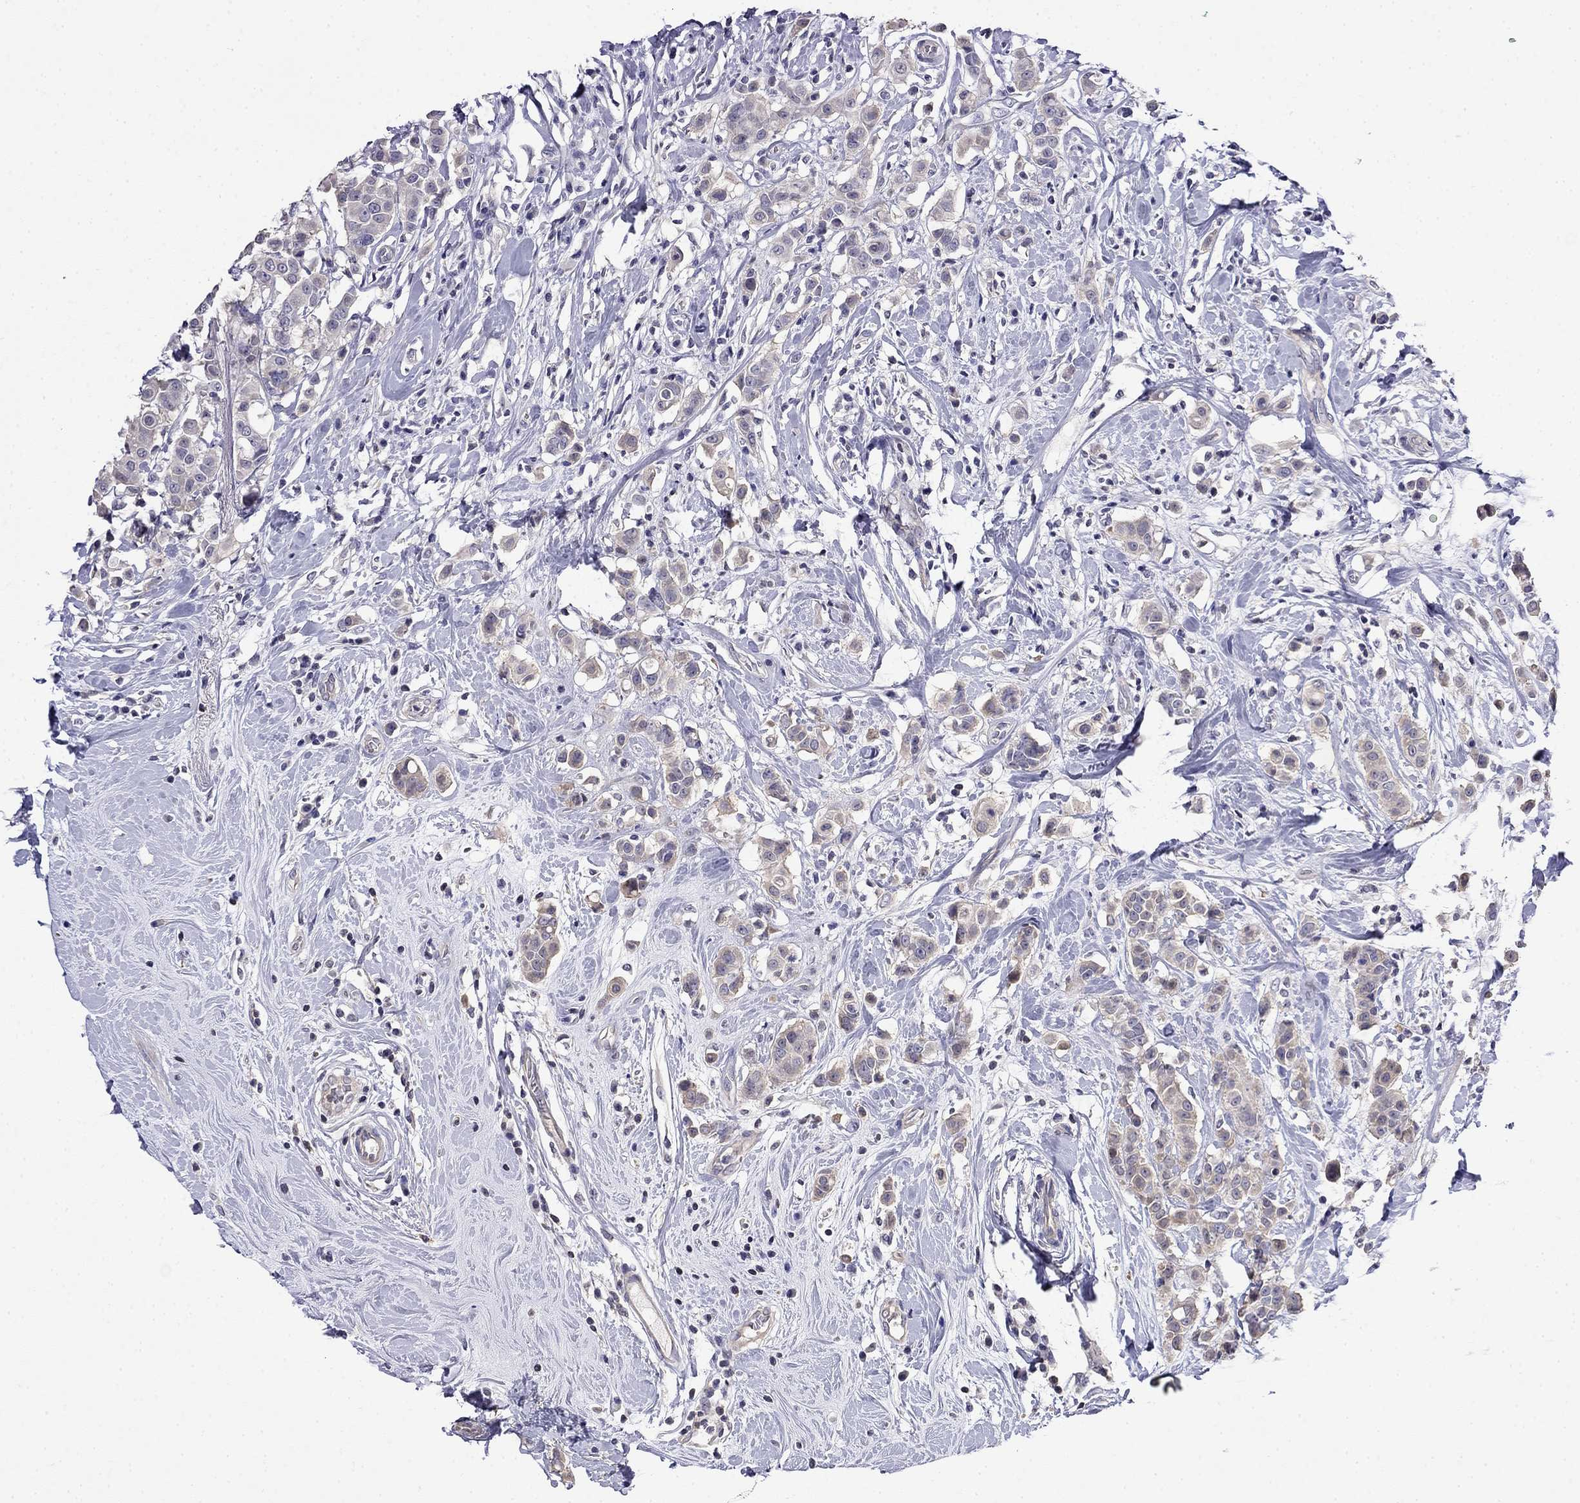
{"staining": {"intensity": "weak", "quantity": "25%-75%", "location": "cytoplasmic/membranous"}, "tissue": "breast cancer", "cell_type": "Tumor cells", "image_type": "cancer", "snomed": [{"axis": "morphology", "description": "Duct carcinoma"}, {"axis": "topography", "description": "Breast"}], "caption": "A high-resolution histopathology image shows immunohistochemistry (IHC) staining of invasive ductal carcinoma (breast), which demonstrates weak cytoplasmic/membranous positivity in approximately 25%-75% of tumor cells.", "gene": "GUCA1B", "patient": {"sex": "female", "age": 27}}